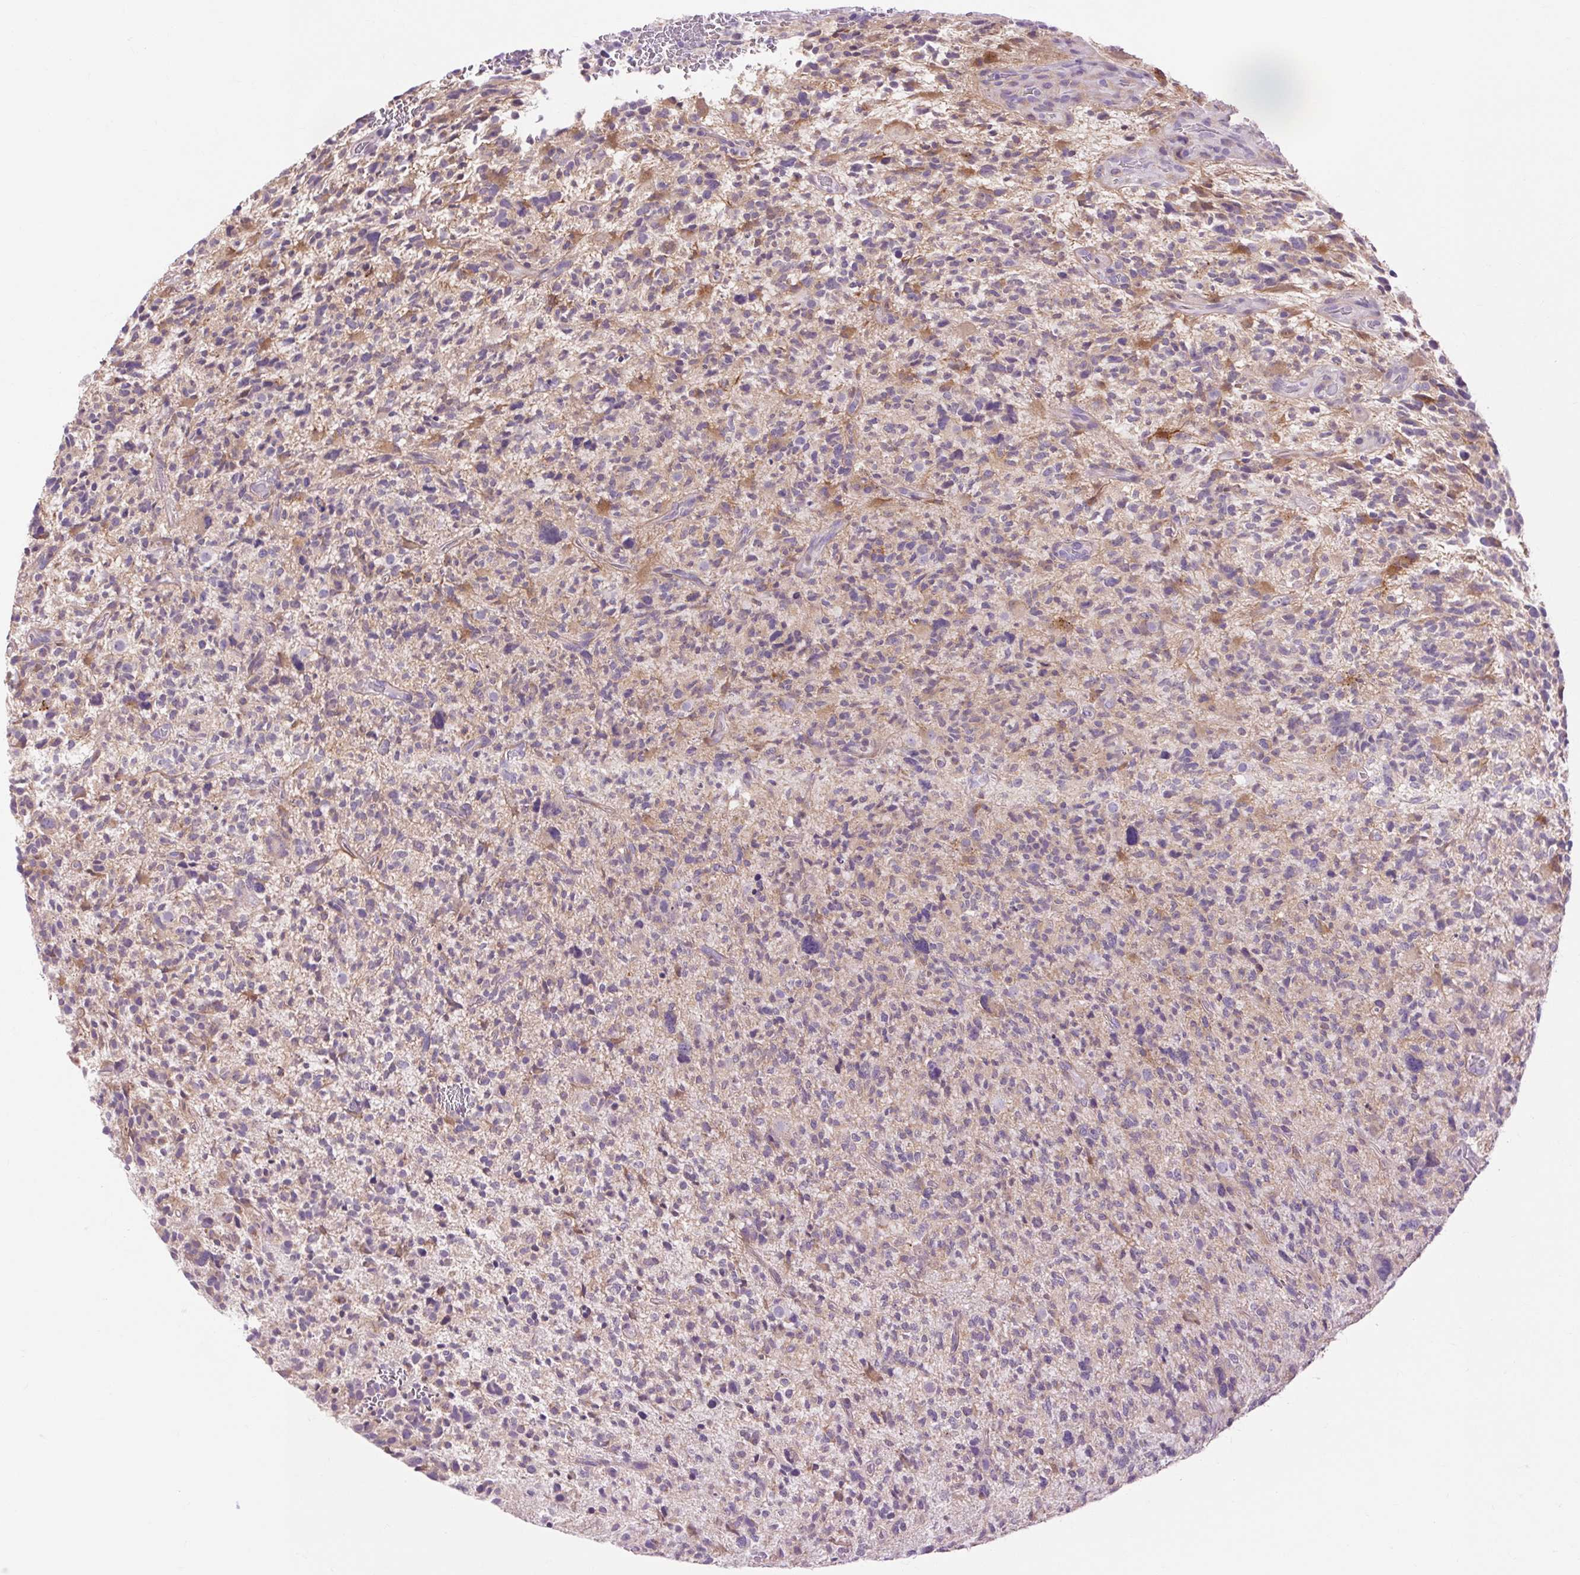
{"staining": {"intensity": "weak", "quantity": "<25%", "location": "cytoplasmic/membranous"}, "tissue": "glioma", "cell_type": "Tumor cells", "image_type": "cancer", "snomed": [{"axis": "morphology", "description": "Glioma, malignant, High grade"}, {"axis": "topography", "description": "Brain"}], "caption": "This is an immunohistochemistry (IHC) histopathology image of human glioma. There is no expression in tumor cells.", "gene": "SOWAHC", "patient": {"sex": "female", "age": 71}}